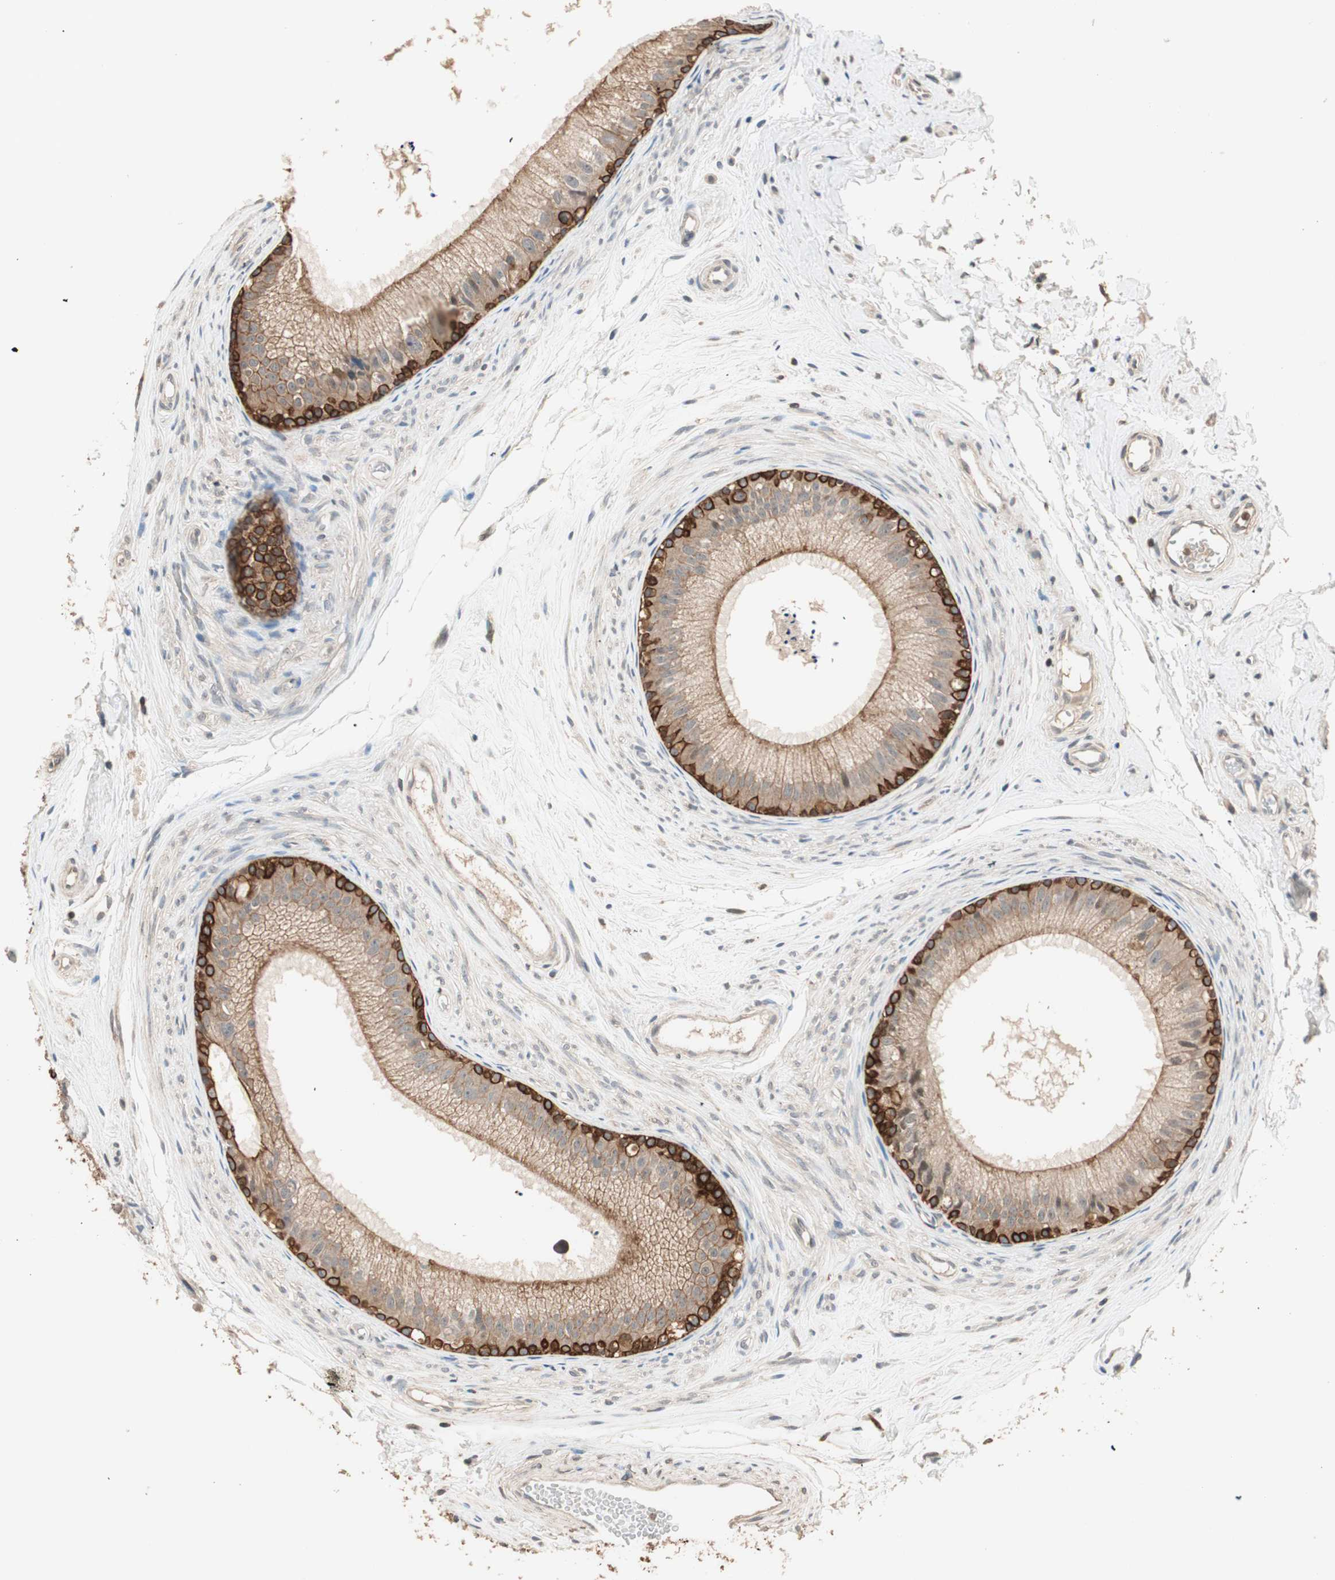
{"staining": {"intensity": "strong", "quantity": ">75%", "location": "cytoplasmic/membranous"}, "tissue": "epididymis", "cell_type": "Glandular cells", "image_type": "normal", "snomed": [{"axis": "morphology", "description": "Normal tissue, NOS"}, {"axis": "topography", "description": "Epididymis"}], "caption": "Protein analysis of unremarkable epididymis exhibits strong cytoplasmic/membranous positivity in approximately >75% of glandular cells. Using DAB (brown) and hematoxylin (blue) stains, captured at high magnification using brightfield microscopy.", "gene": "TRIM21", "patient": {"sex": "male", "age": 56}}